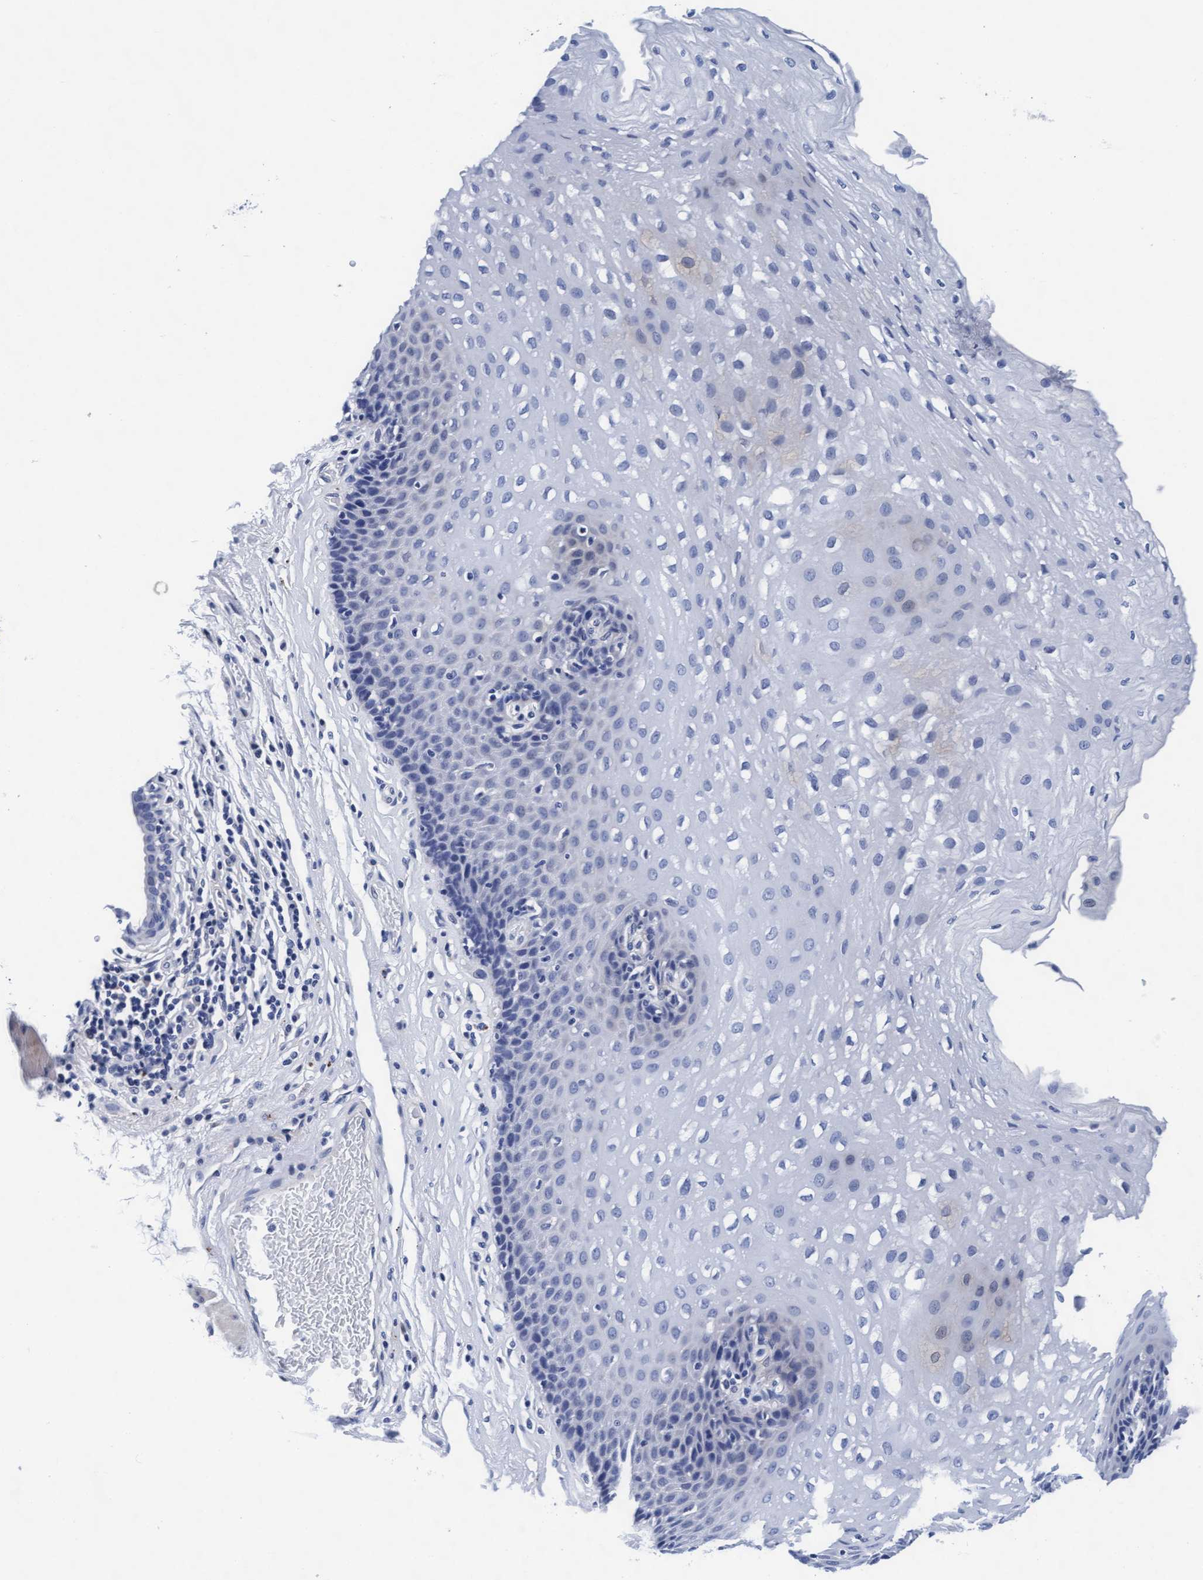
{"staining": {"intensity": "negative", "quantity": "none", "location": "none"}, "tissue": "esophagus", "cell_type": "Squamous epithelial cells", "image_type": "normal", "snomed": [{"axis": "morphology", "description": "Normal tissue, NOS"}, {"axis": "topography", "description": "Esophagus"}], "caption": "This photomicrograph is of benign esophagus stained with IHC to label a protein in brown with the nuclei are counter-stained blue. There is no positivity in squamous epithelial cells.", "gene": "ARSG", "patient": {"sex": "female", "age": 66}}